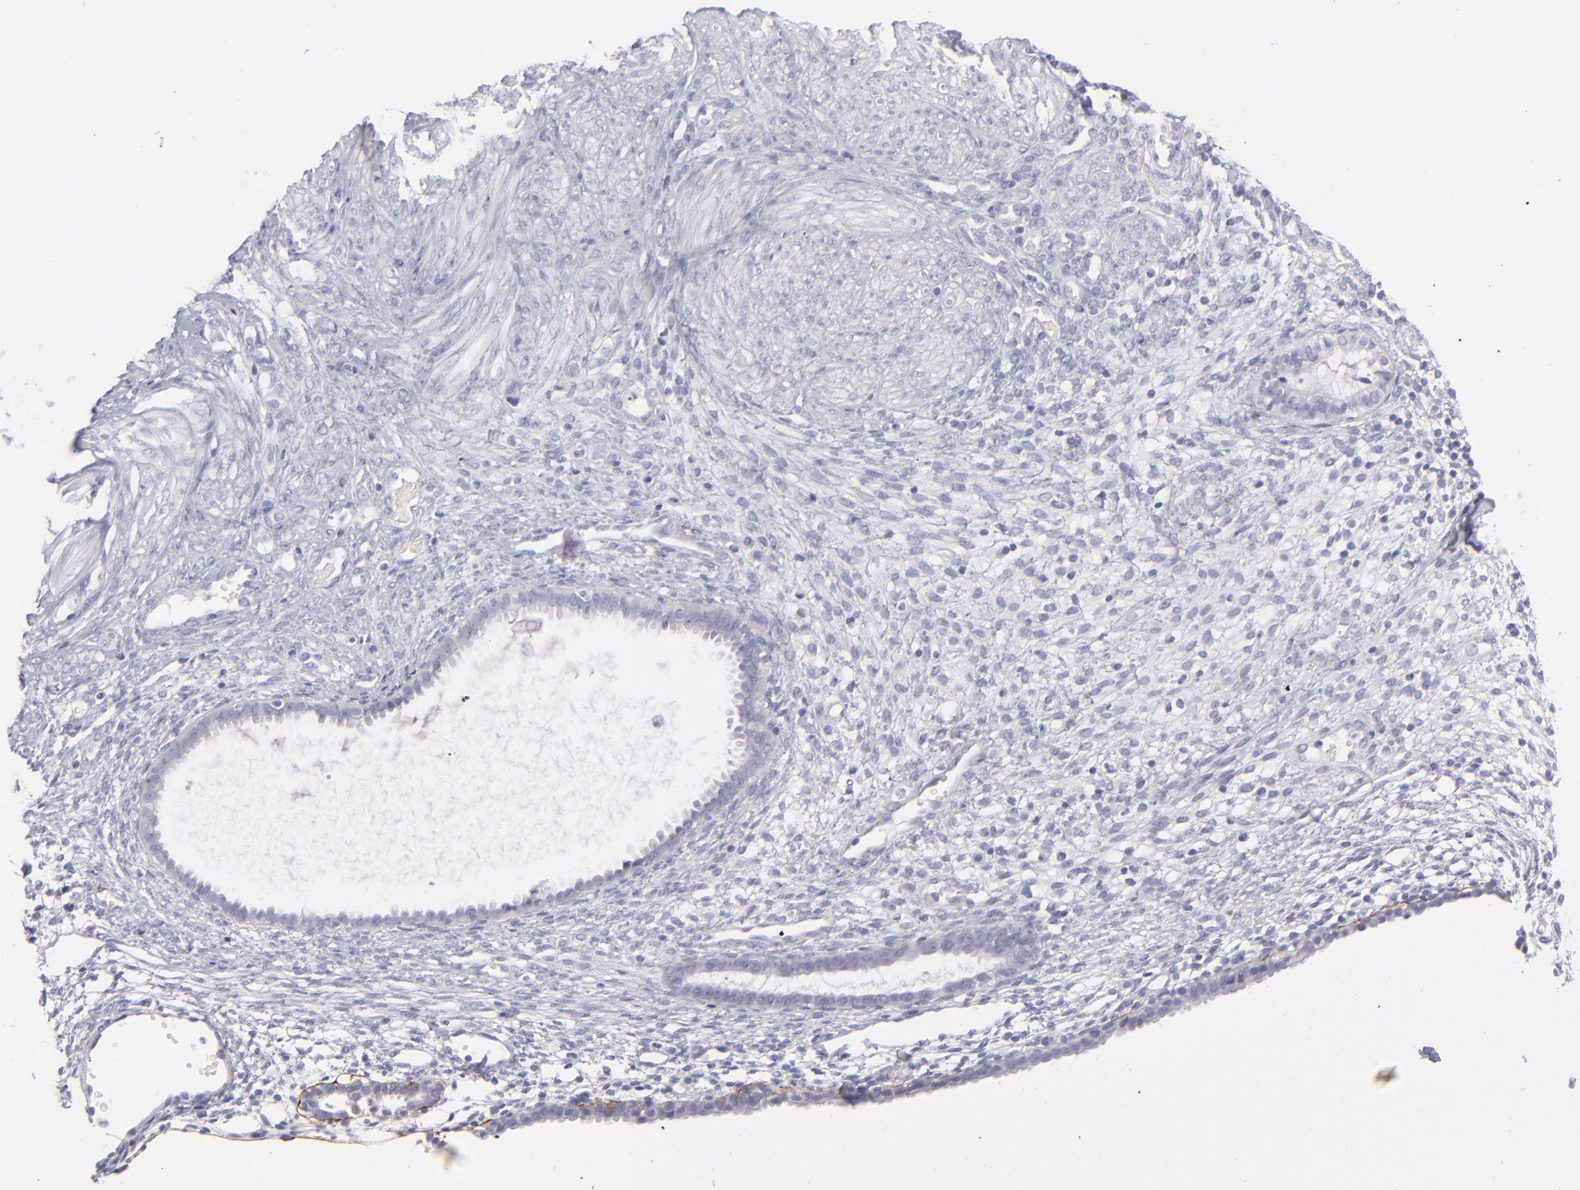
{"staining": {"intensity": "negative", "quantity": "none", "location": "none"}, "tissue": "endometrium", "cell_type": "Cells in endometrial stroma", "image_type": "normal", "snomed": [{"axis": "morphology", "description": "Normal tissue, NOS"}, {"axis": "topography", "description": "Endometrium"}], "caption": "This is a image of IHC staining of normal endometrium, which shows no positivity in cells in endometrial stroma. (DAB (3,3'-diaminobenzidine) immunohistochemistry (IHC) with hematoxylin counter stain).", "gene": "ITGB4", "patient": {"sex": "female", "age": 72}}